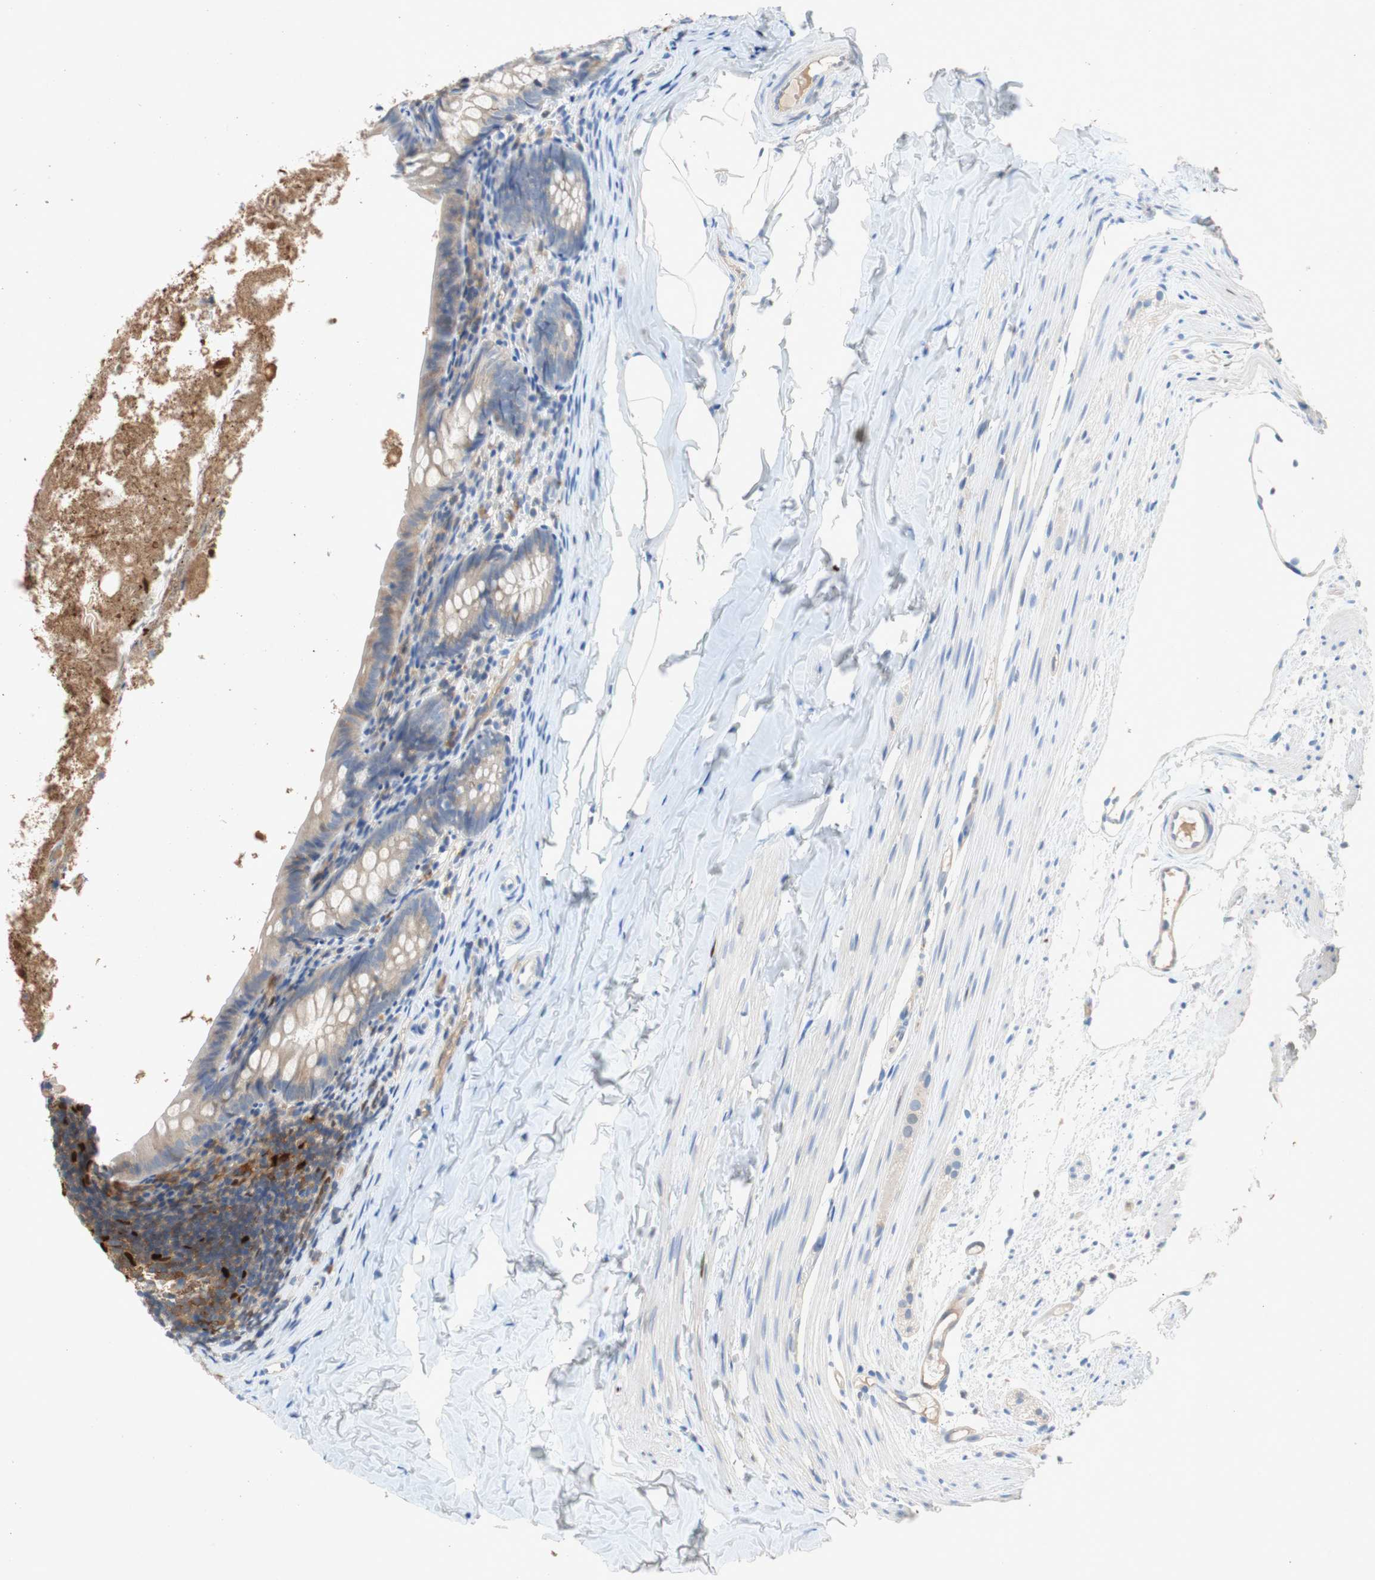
{"staining": {"intensity": "weak", "quantity": "<25%", "location": "cytoplasmic/membranous"}, "tissue": "appendix", "cell_type": "Glandular cells", "image_type": "normal", "snomed": [{"axis": "morphology", "description": "Normal tissue, NOS"}, {"axis": "topography", "description": "Appendix"}], "caption": "DAB immunohistochemical staining of benign appendix shows no significant expression in glandular cells.", "gene": "RELB", "patient": {"sex": "female", "age": 10}}